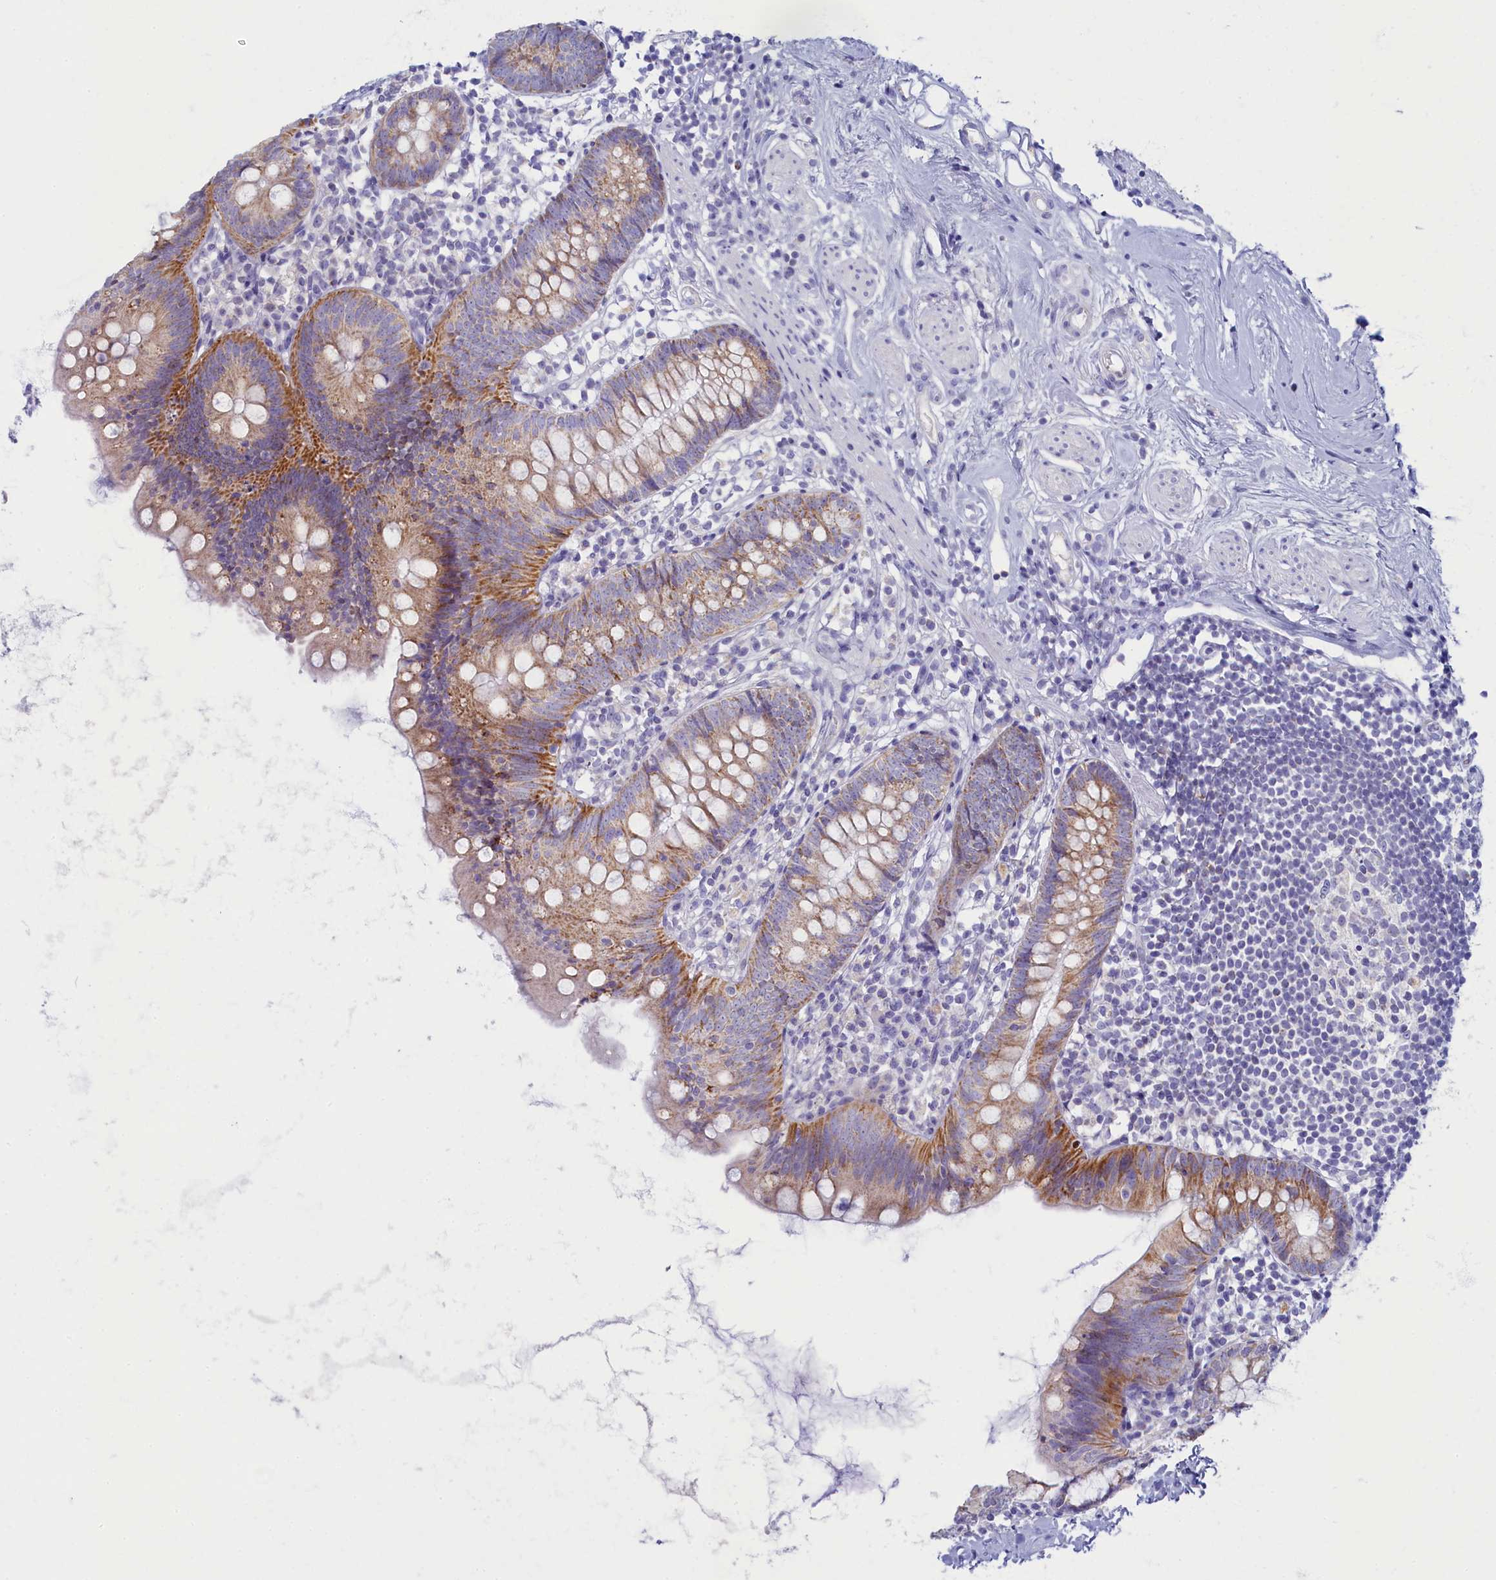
{"staining": {"intensity": "moderate", "quantity": ">75%", "location": "cytoplasmic/membranous"}, "tissue": "appendix", "cell_type": "Glandular cells", "image_type": "normal", "snomed": [{"axis": "morphology", "description": "Normal tissue, NOS"}, {"axis": "topography", "description": "Appendix"}], "caption": "Appendix stained with immunohistochemistry shows moderate cytoplasmic/membranous positivity in approximately >75% of glandular cells. The protein of interest is stained brown, and the nuclei are stained in blue (DAB IHC with brightfield microscopy, high magnification).", "gene": "OCIAD2", "patient": {"sex": "female", "age": 62}}